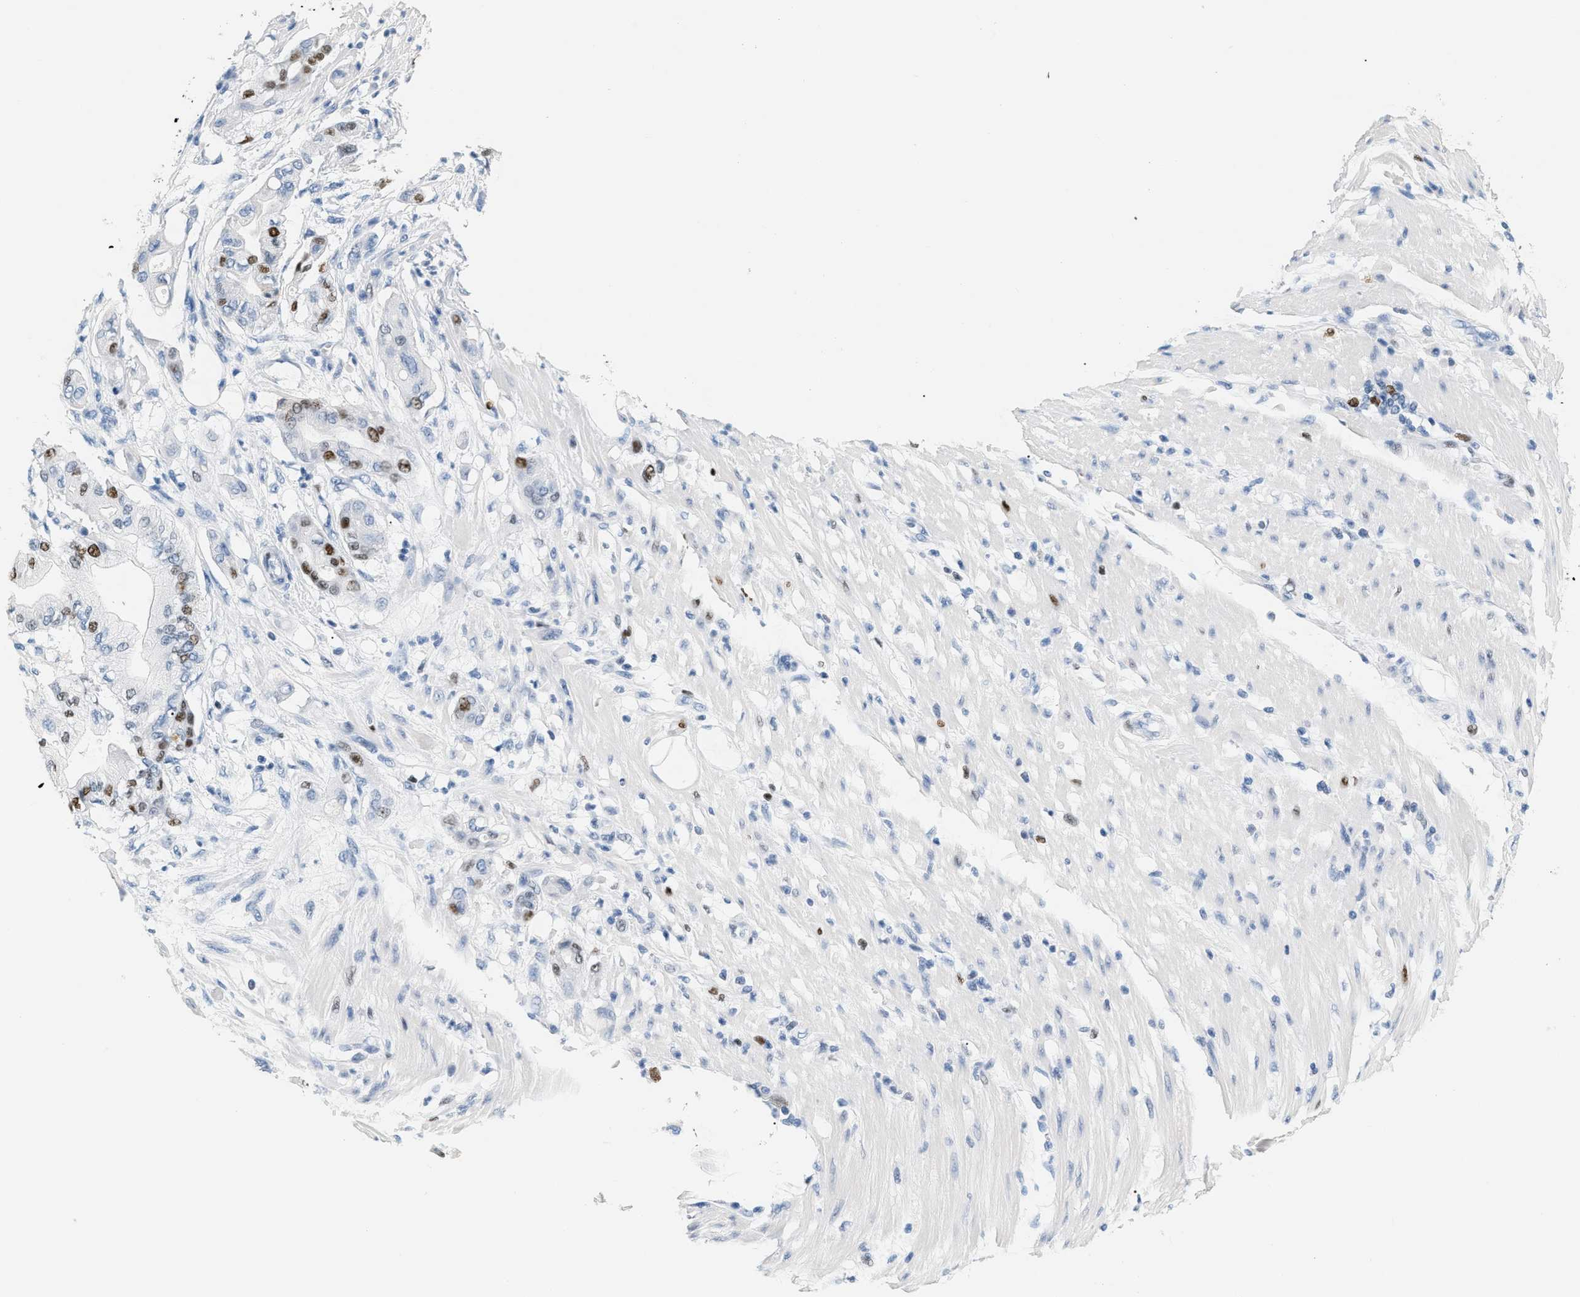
{"staining": {"intensity": "strong", "quantity": "25%-75%", "location": "nuclear"}, "tissue": "pancreatic cancer", "cell_type": "Tumor cells", "image_type": "cancer", "snomed": [{"axis": "morphology", "description": "Adenocarcinoma, NOS"}, {"axis": "morphology", "description": "Adenocarcinoma, metastatic, NOS"}, {"axis": "topography", "description": "Lymph node"}, {"axis": "topography", "description": "Pancreas"}, {"axis": "topography", "description": "Duodenum"}], "caption": "Tumor cells reveal high levels of strong nuclear positivity in approximately 25%-75% of cells in pancreatic metastatic adenocarcinoma. (DAB = brown stain, brightfield microscopy at high magnification).", "gene": "MCM7", "patient": {"sex": "female", "age": 64}}